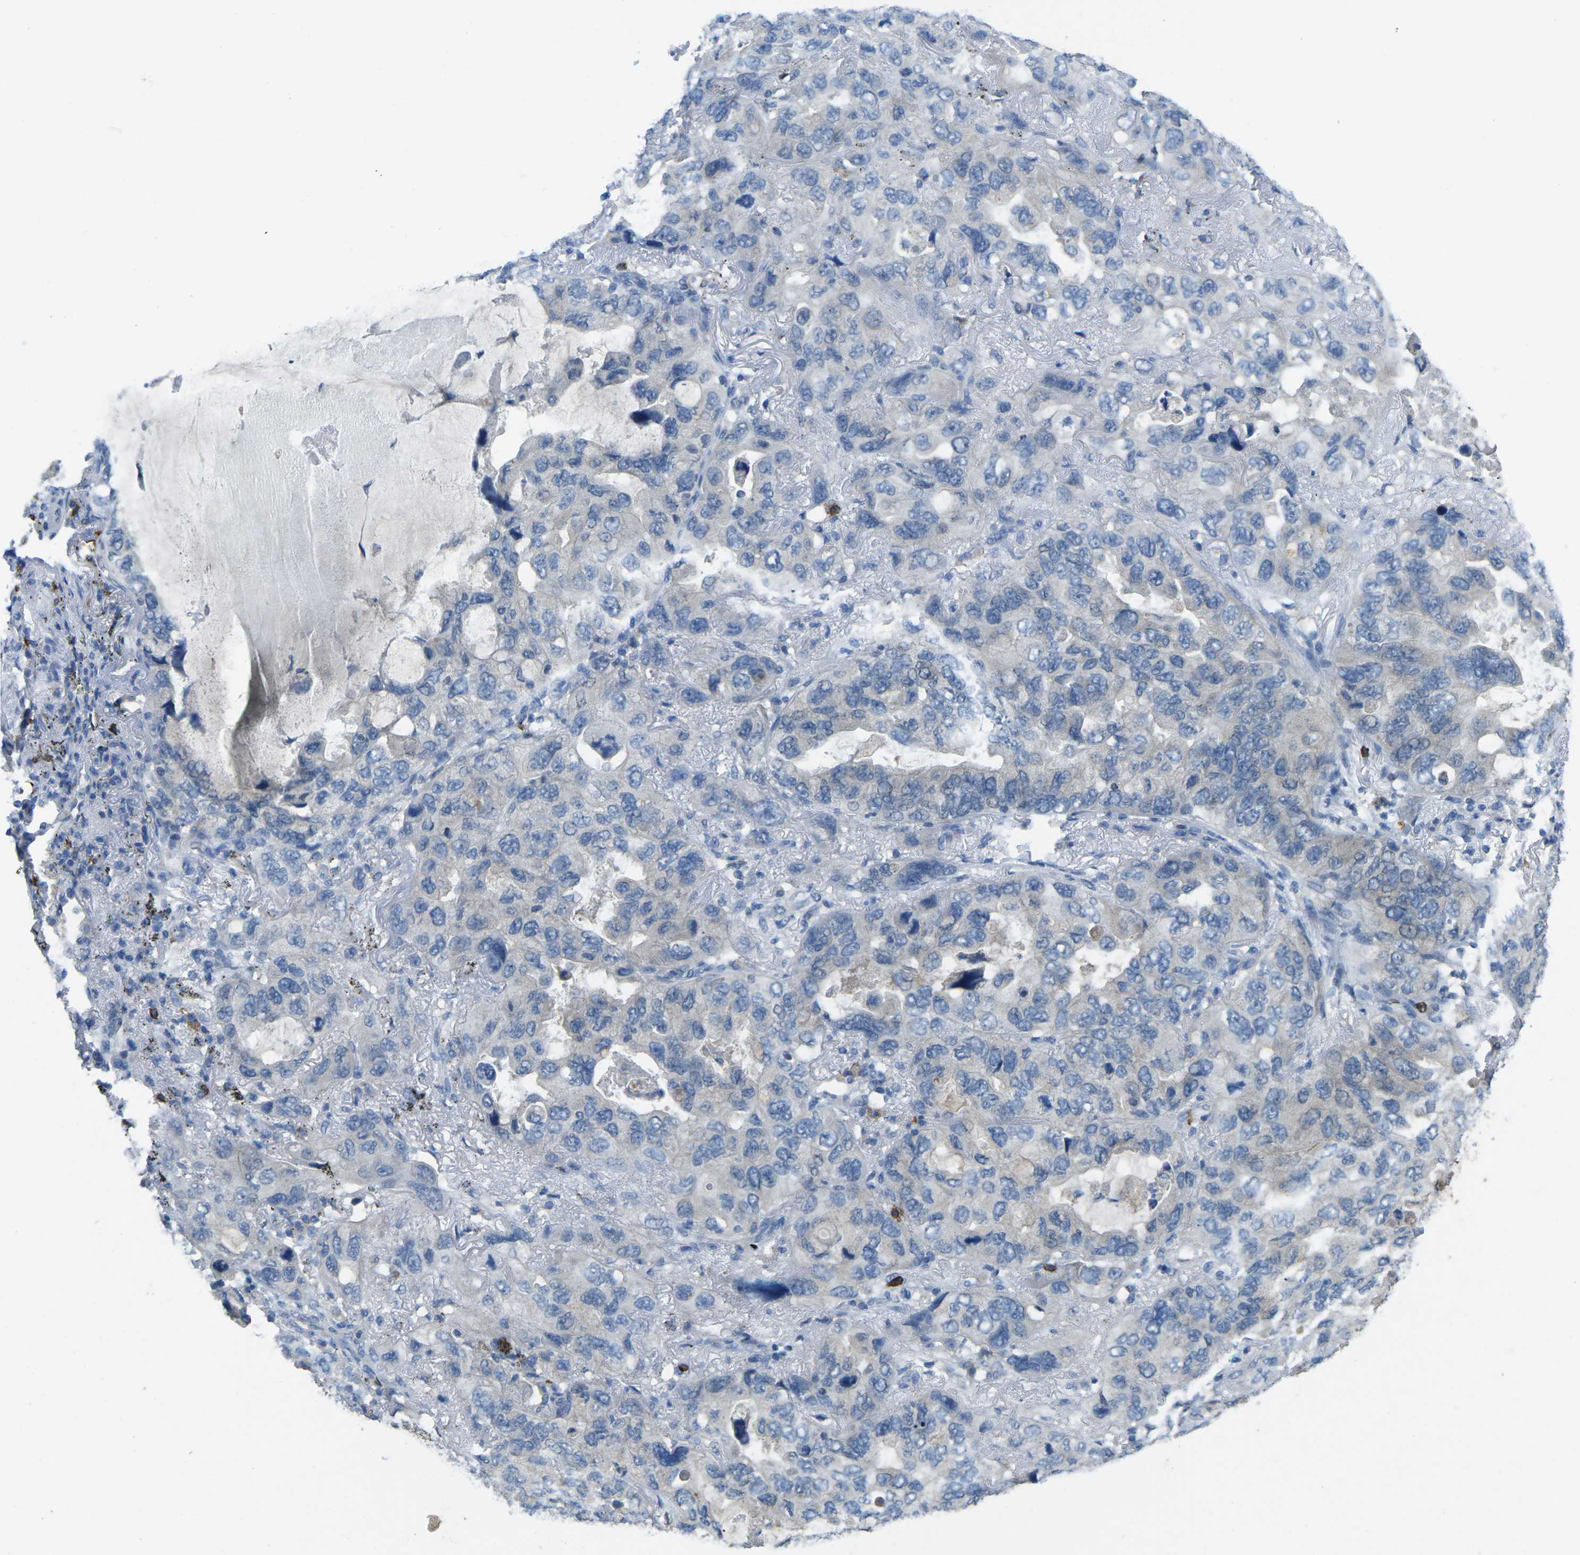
{"staining": {"intensity": "negative", "quantity": "none", "location": "none"}, "tissue": "lung cancer", "cell_type": "Tumor cells", "image_type": "cancer", "snomed": [{"axis": "morphology", "description": "Squamous cell carcinoma, NOS"}, {"axis": "topography", "description": "Lung"}], "caption": "DAB immunohistochemical staining of lung cancer shows no significant positivity in tumor cells.", "gene": "CD19", "patient": {"sex": "female", "age": 73}}